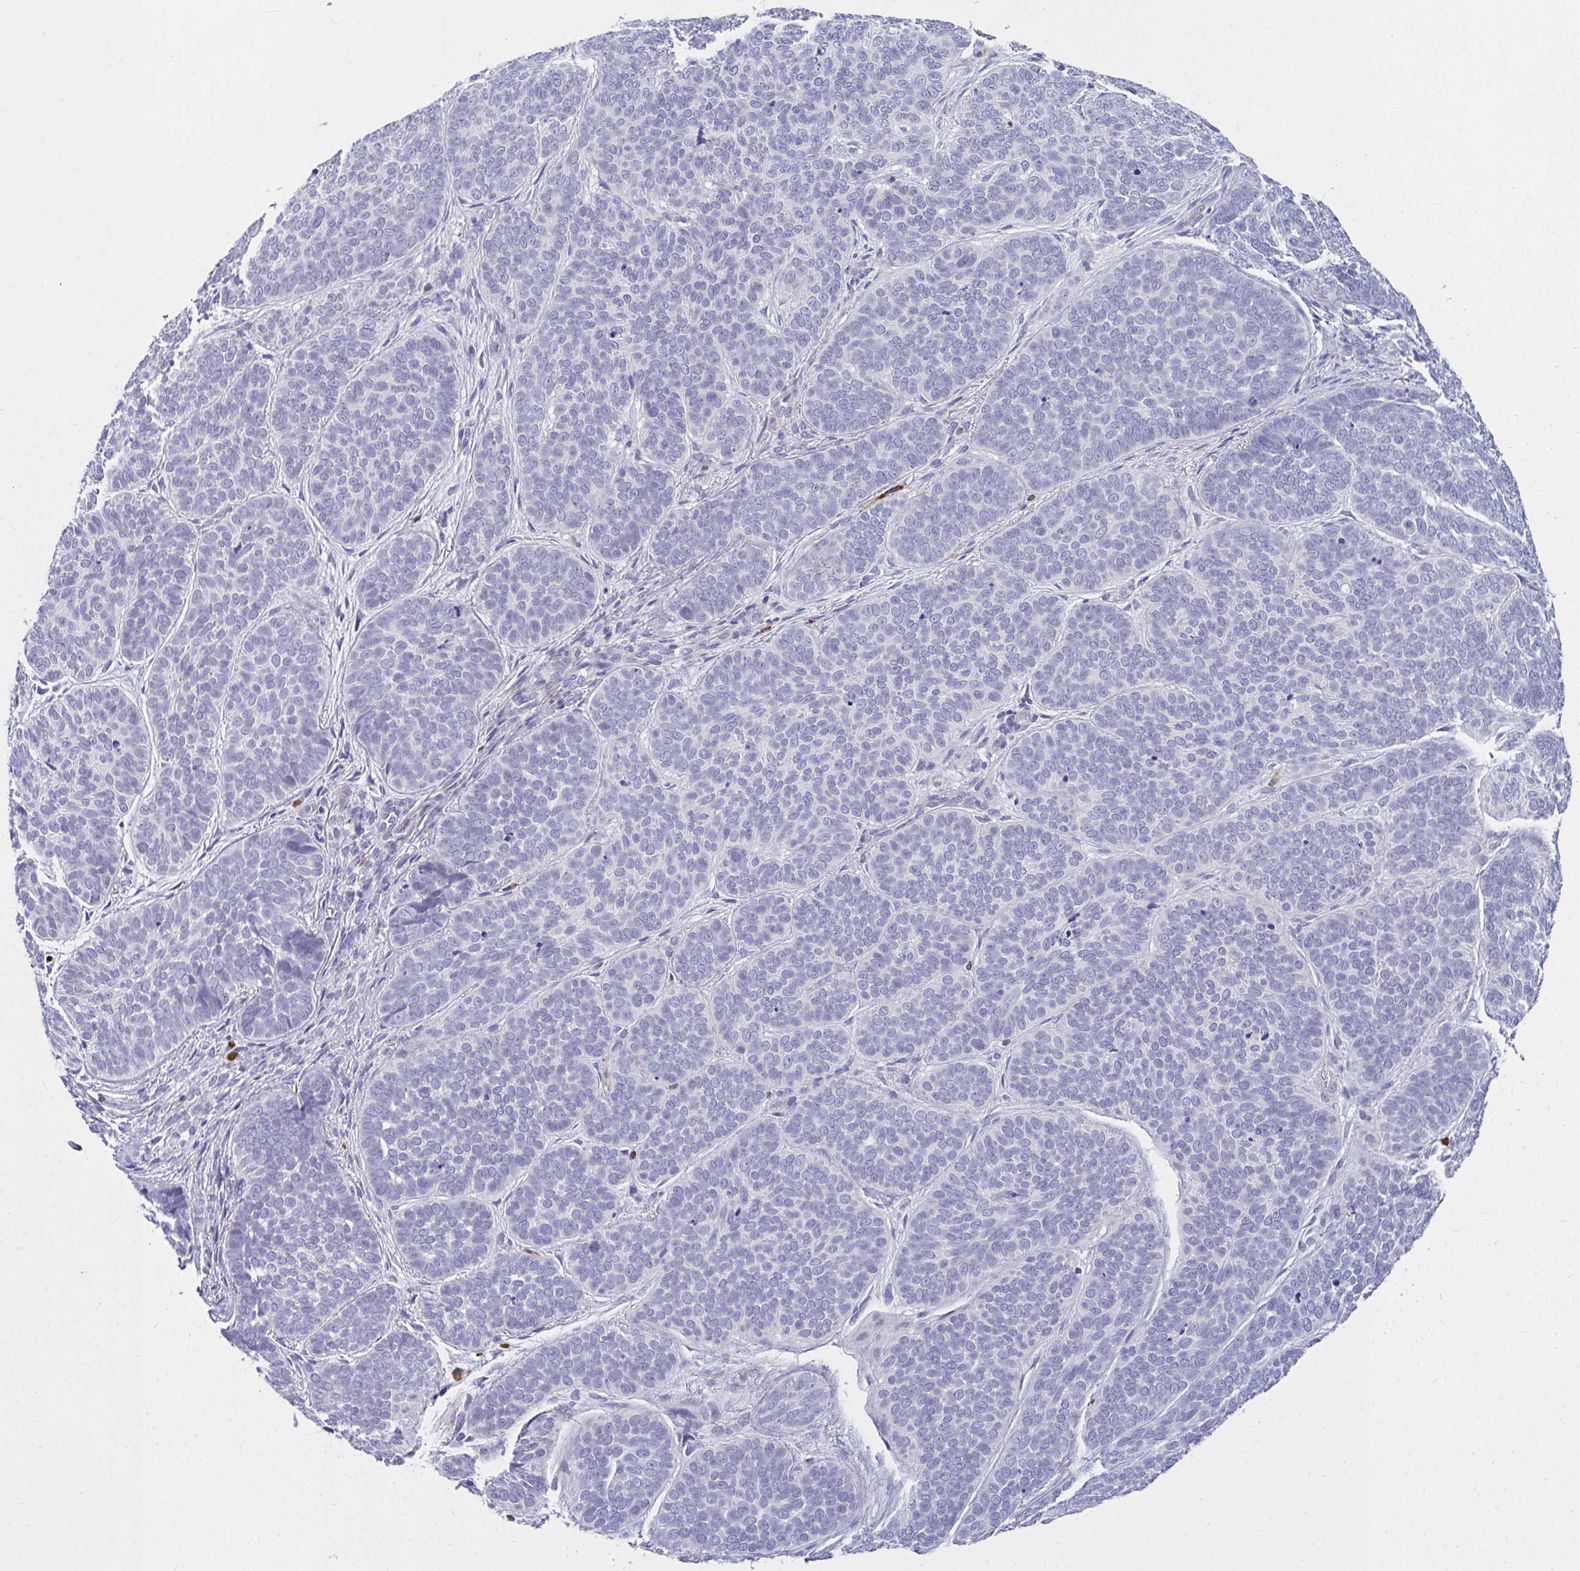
{"staining": {"intensity": "negative", "quantity": "none", "location": "none"}, "tissue": "skin cancer", "cell_type": "Tumor cells", "image_type": "cancer", "snomed": [{"axis": "morphology", "description": "Basal cell carcinoma"}, {"axis": "topography", "description": "Skin"}, {"axis": "topography", "description": "Skin of nose"}], "caption": "Tumor cells are negative for brown protein staining in skin basal cell carcinoma.", "gene": "TSBP1", "patient": {"sex": "female", "age": 81}}